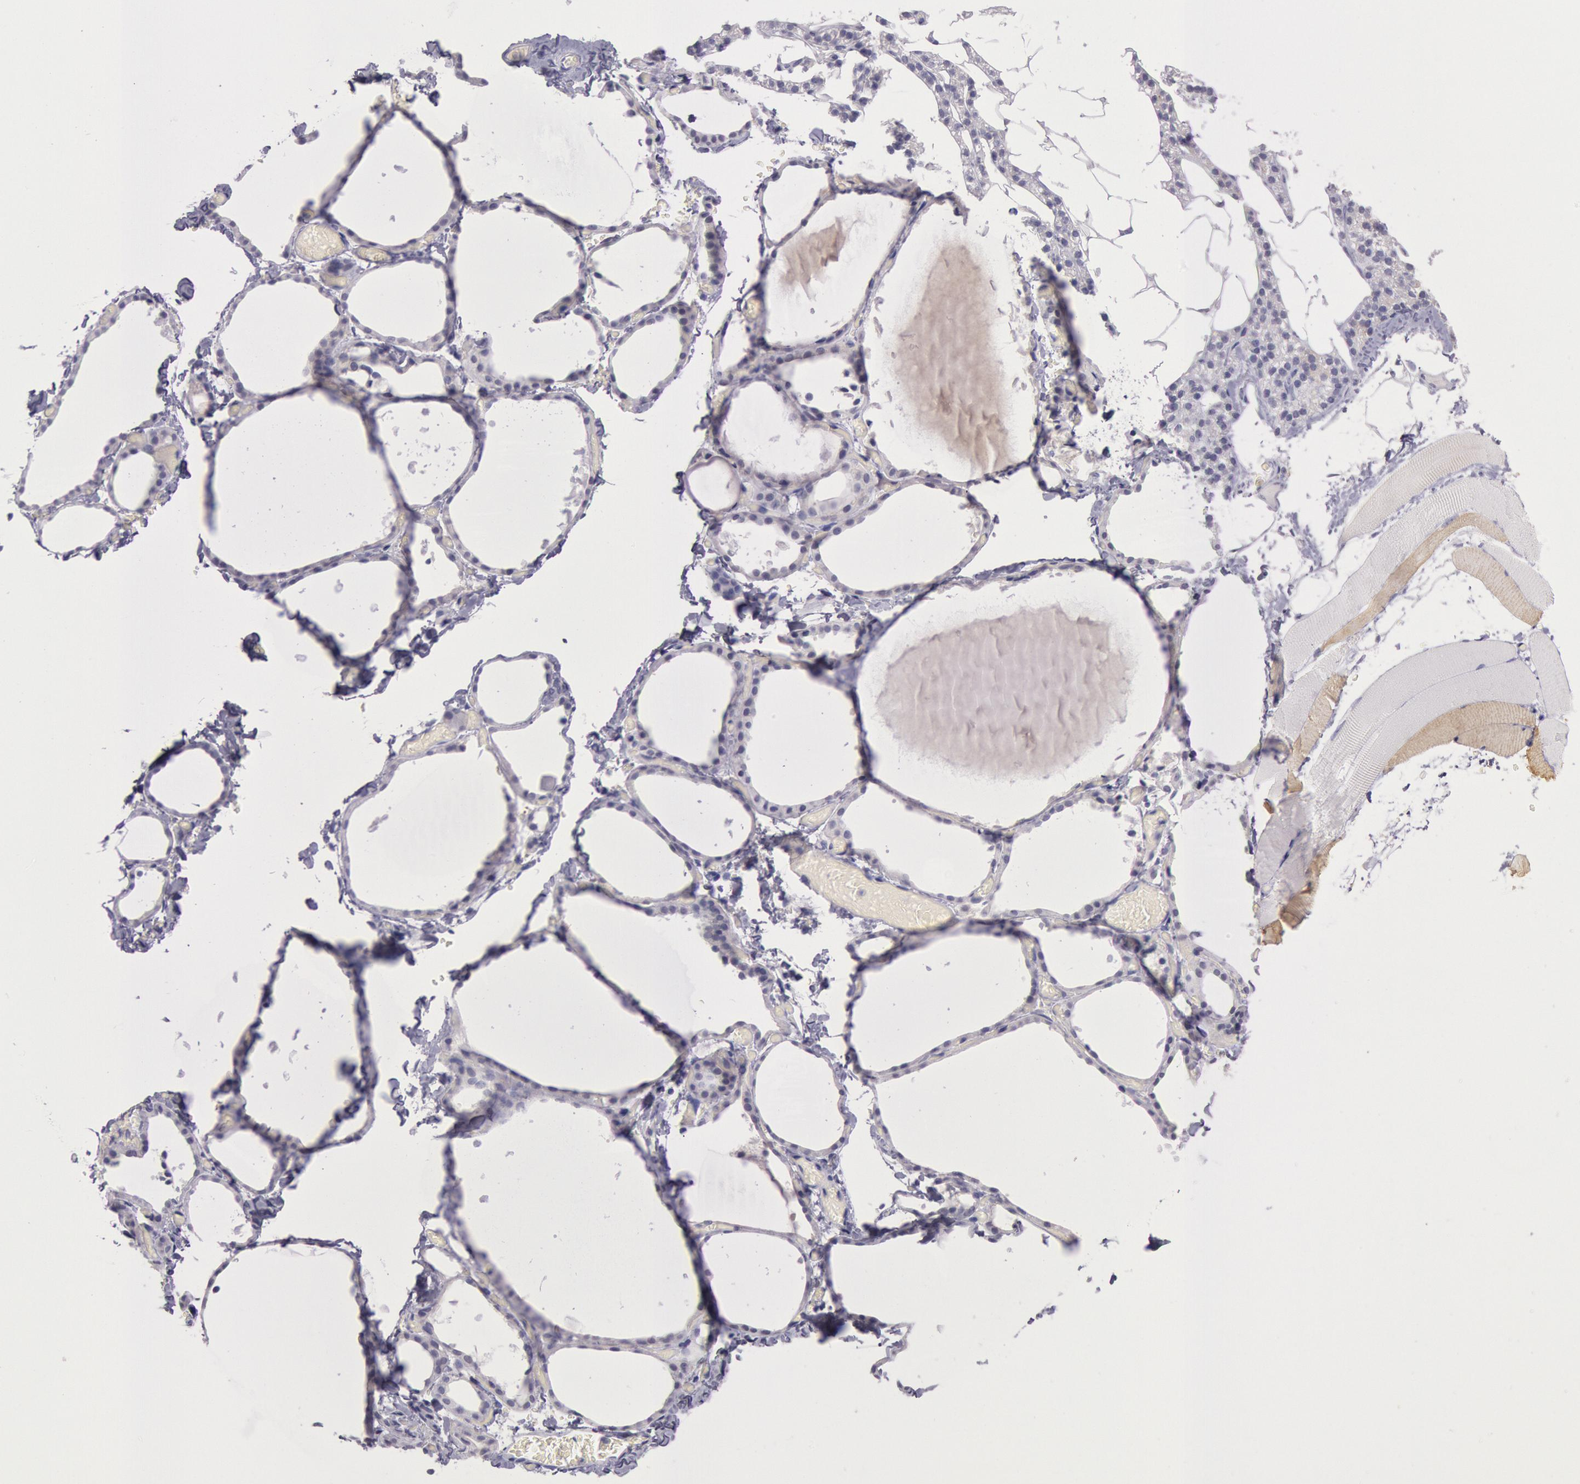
{"staining": {"intensity": "negative", "quantity": "none", "location": "none"}, "tissue": "thyroid gland", "cell_type": "Glandular cells", "image_type": "normal", "snomed": [{"axis": "morphology", "description": "Normal tissue, NOS"}, {"axis": "topography", "description": "Thyroid gland"}], "caption": "Immunohistochemistry image of unremarkable human thyroid gland stained for a protein (brown), which reveals no staining in glandular cells.", "gene": "EGFR", "patient": {"sex": "female", "age": 22}}